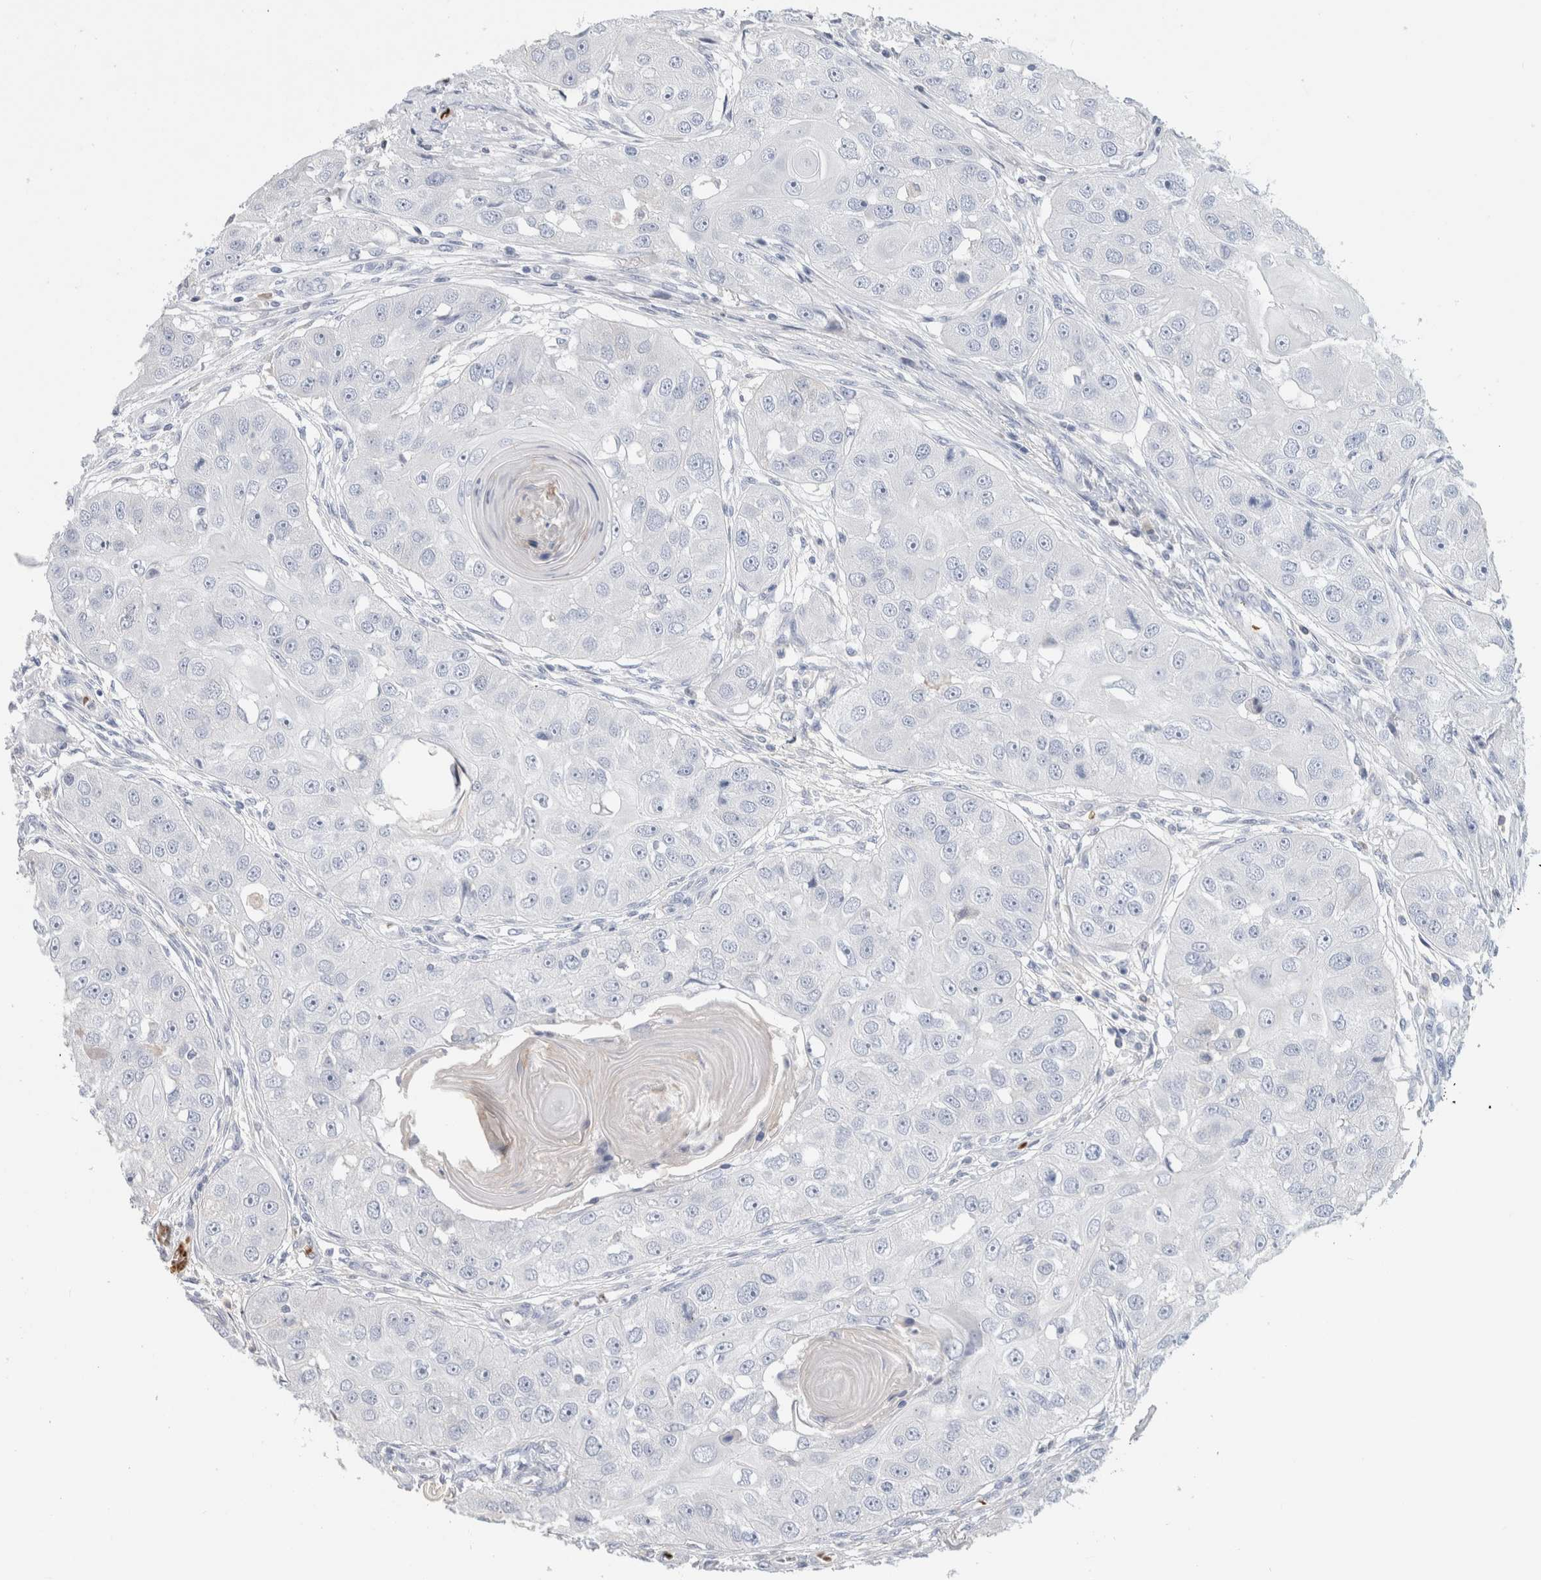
{"staining": {"intensity": "negative", "quantity": "none", "location": "none"}, "tissue": "head and neck cancer", "cell_type": "Tumor cells", "image_type": "cancer", "snomed": [{"axis": "morphology", "description": "Normal tissue, NOS"}, {"axis": "morphology", "description": "Squamous cell carcinoma, NOS"}, {"axis": "topography", "description": "Skeletal muscle"}, {"axis": "topography", "description": "Head-Neck"}], "caption": "Tumor cells are negative for protein expression in human head and neck cancer.", "gene": "CA1", "patient": {"sex": "male", "age": 51}}